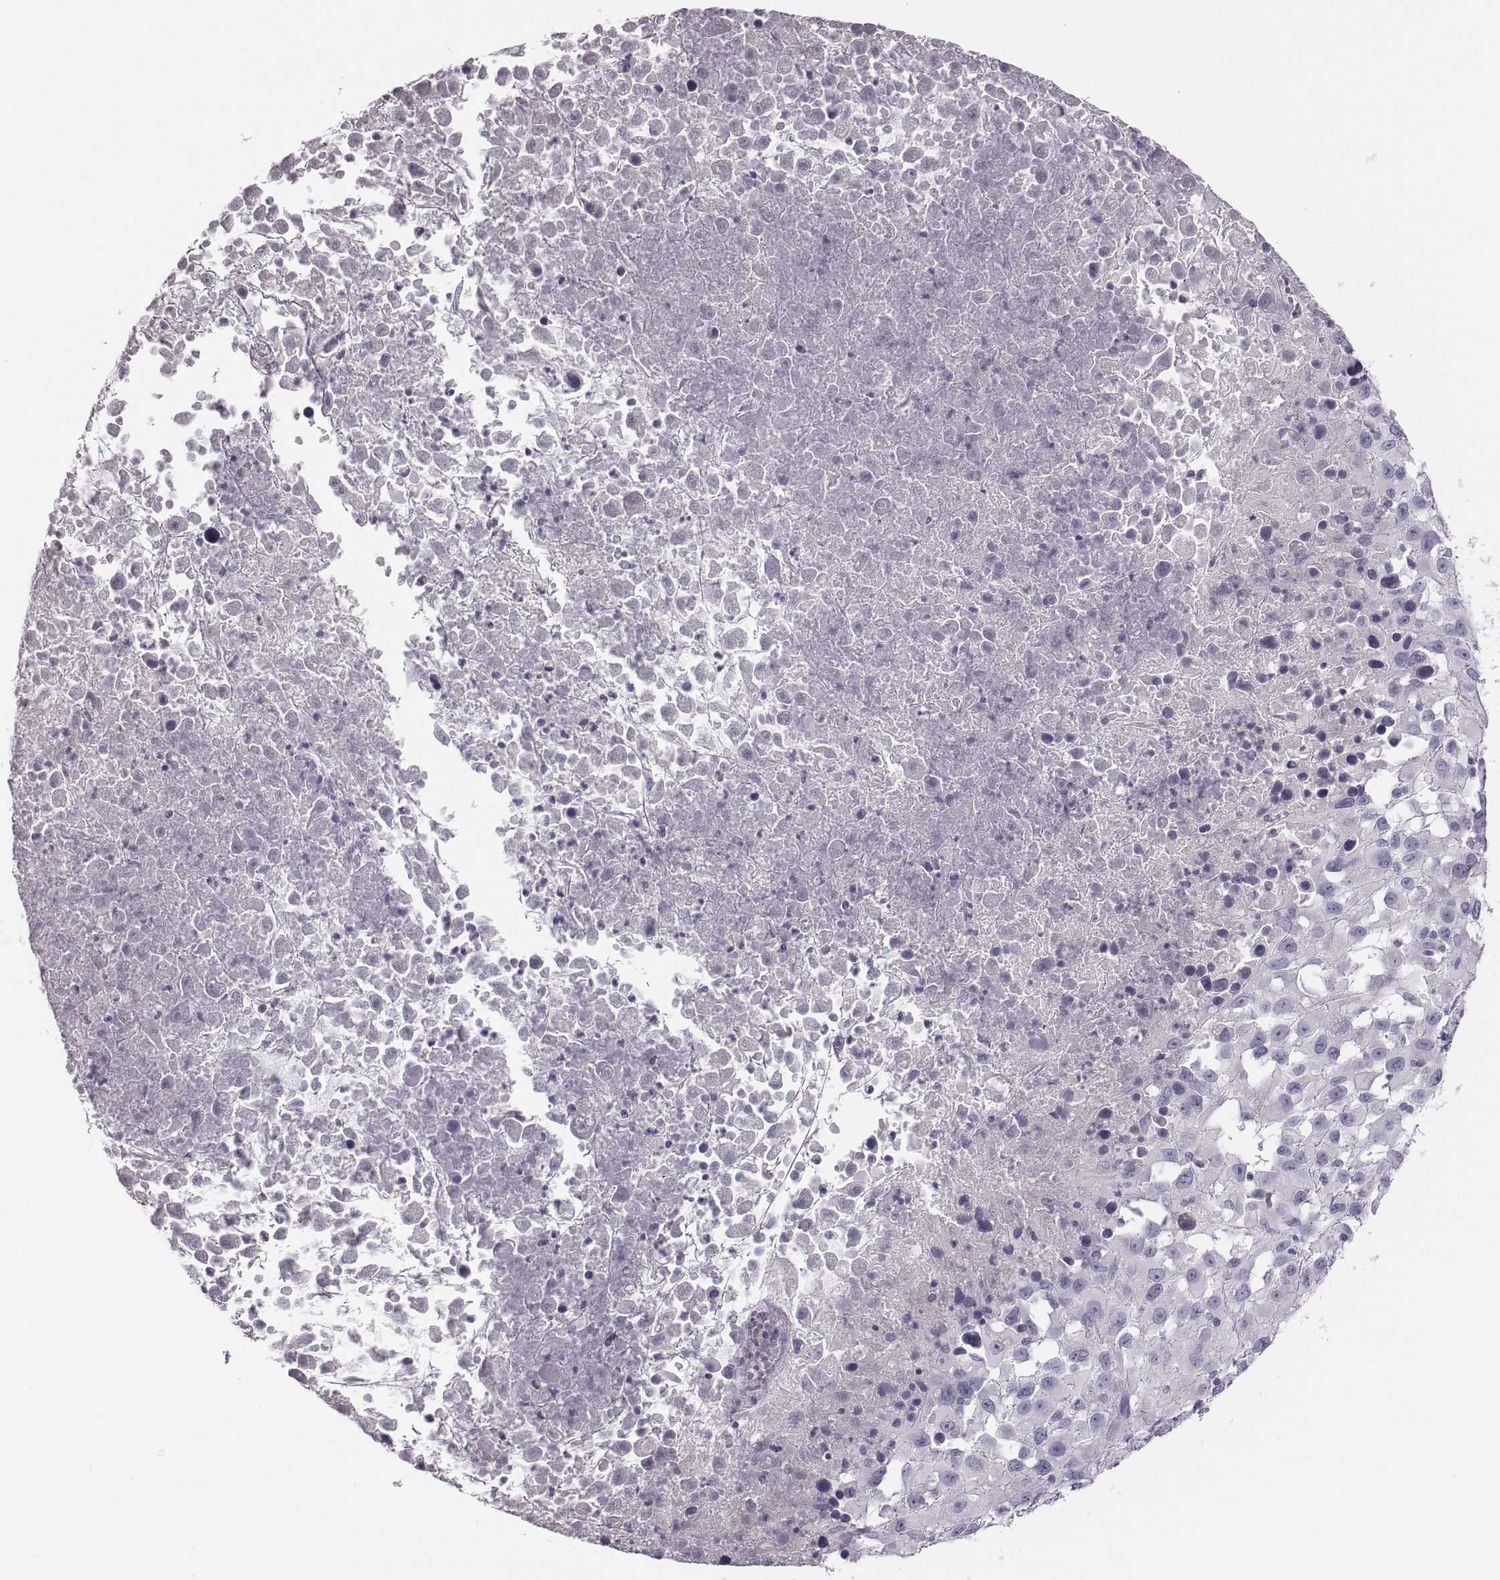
{"staining": {"intensity": "negative", "quantity": "none", "location": "none"}, "tissue": "melanoma", "cell_type": "Tumor cells", "image_type": "cancer", "snomed": [{"axis": "morphology", "description": "Malignant melanoma, Metastatic site"}, {"axis": "topography", "description": "Soft tissue"}], "caption": "IHC image of neoplastic tissue: malignant melanoma (metastatic site) stained with DAB (3,3'-diaminobenzidine) displays no significant protein positivity in tumor cells.", "gene": "CRISP1", "patient": {"sex": "male", "age": 50}}